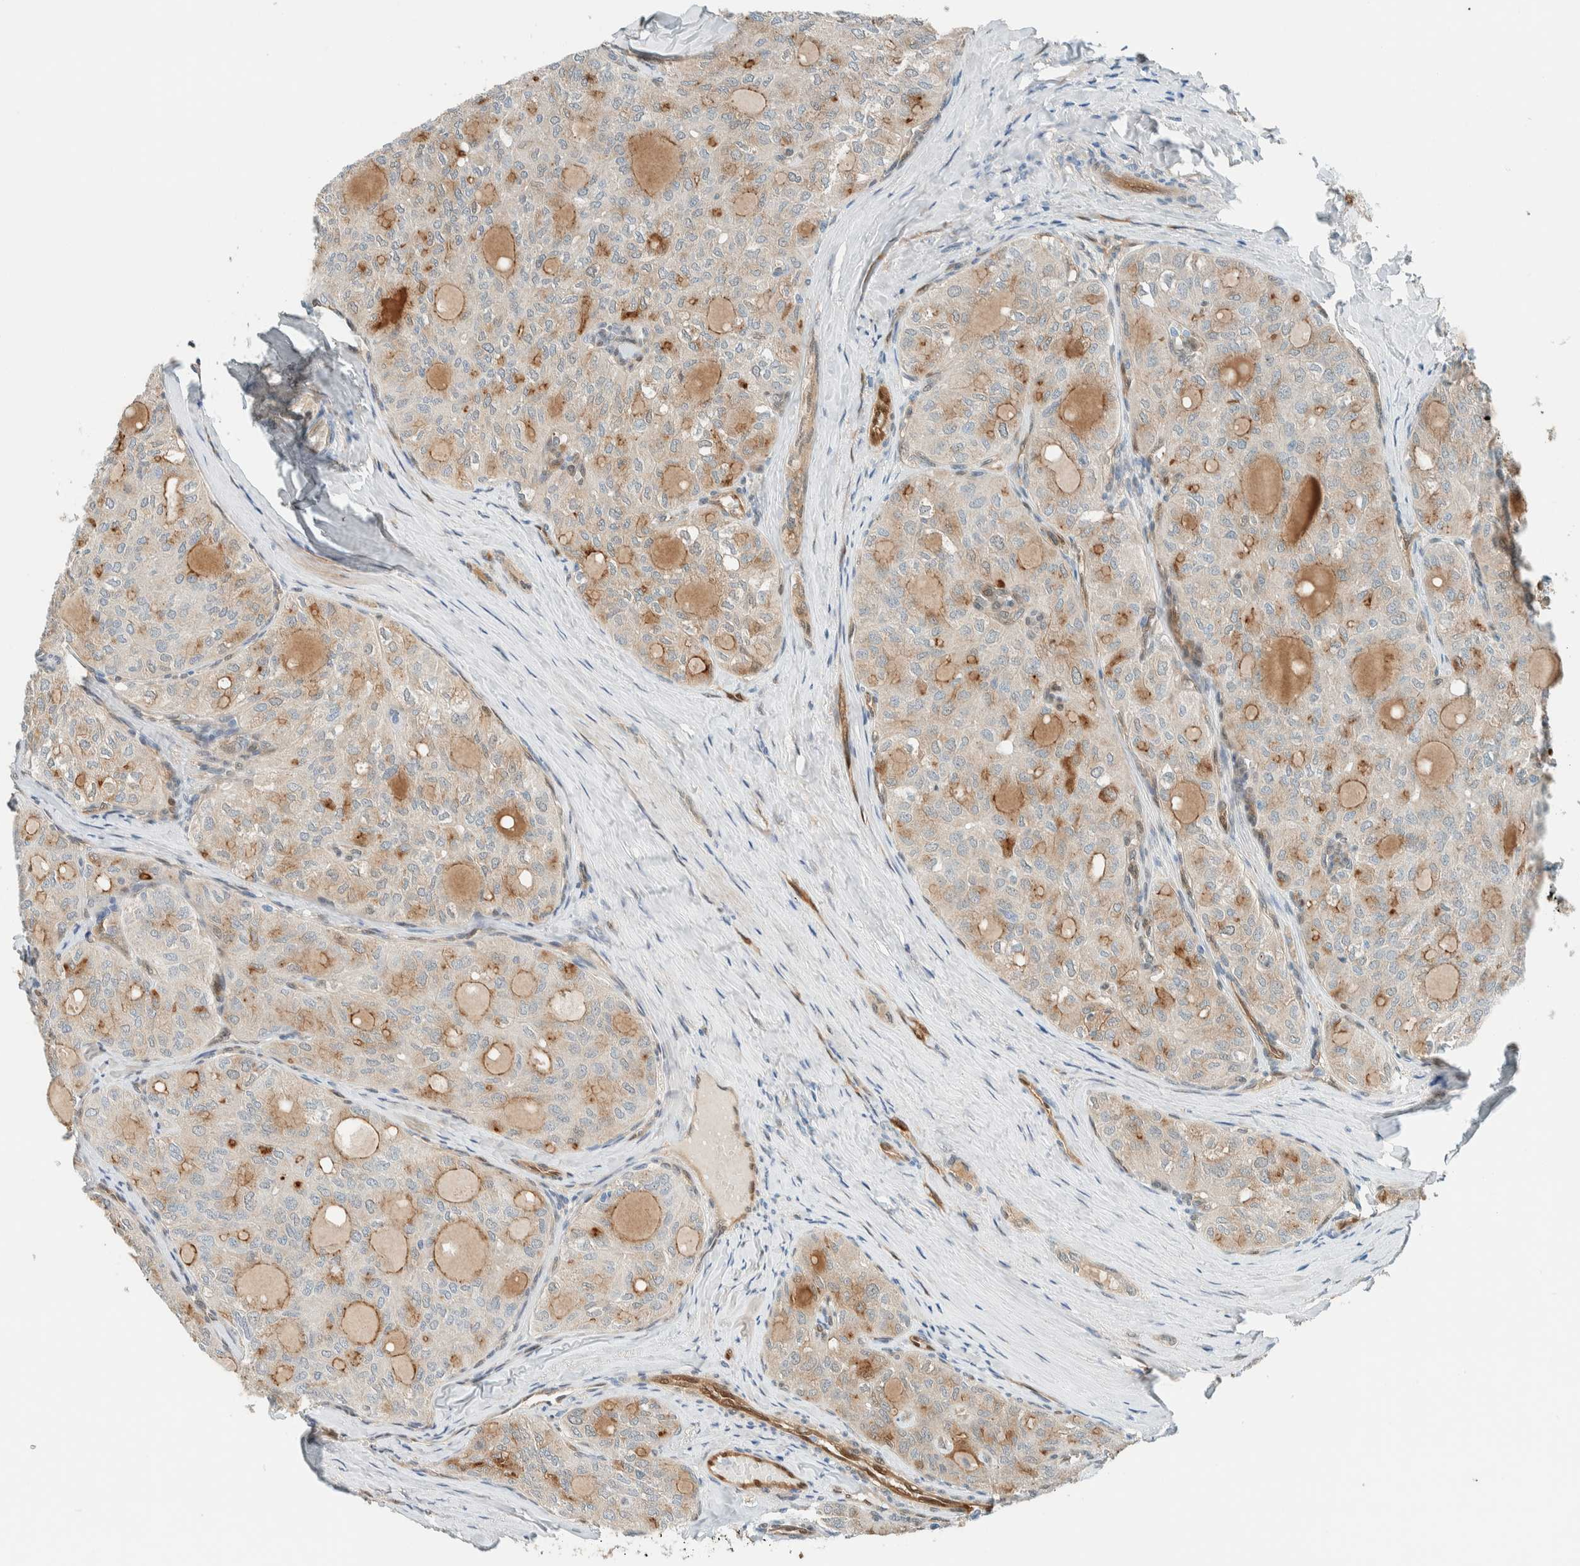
{"staining": {"intensity": "moderate", "quantity": "25%-75%", "location": "cytoplasmic/membranous"}, "tissue": "thyroid cancer", "cell_type": "Tumor cells", "image_type": "cancer", "snomed": [{"axis": "morphology", "description": "Follicular adenoma carcinoma, NOS"}, {"axis": "topography", "description": "Thyroid gland"}], "caption": "This is a micrograph of IHC staining of thyroid cancer, which shows moderate staining in the cytoplasmic/membranous of tumor cells.", "gene": "NXN", "patient": {"sex": "male", "age": 75}}